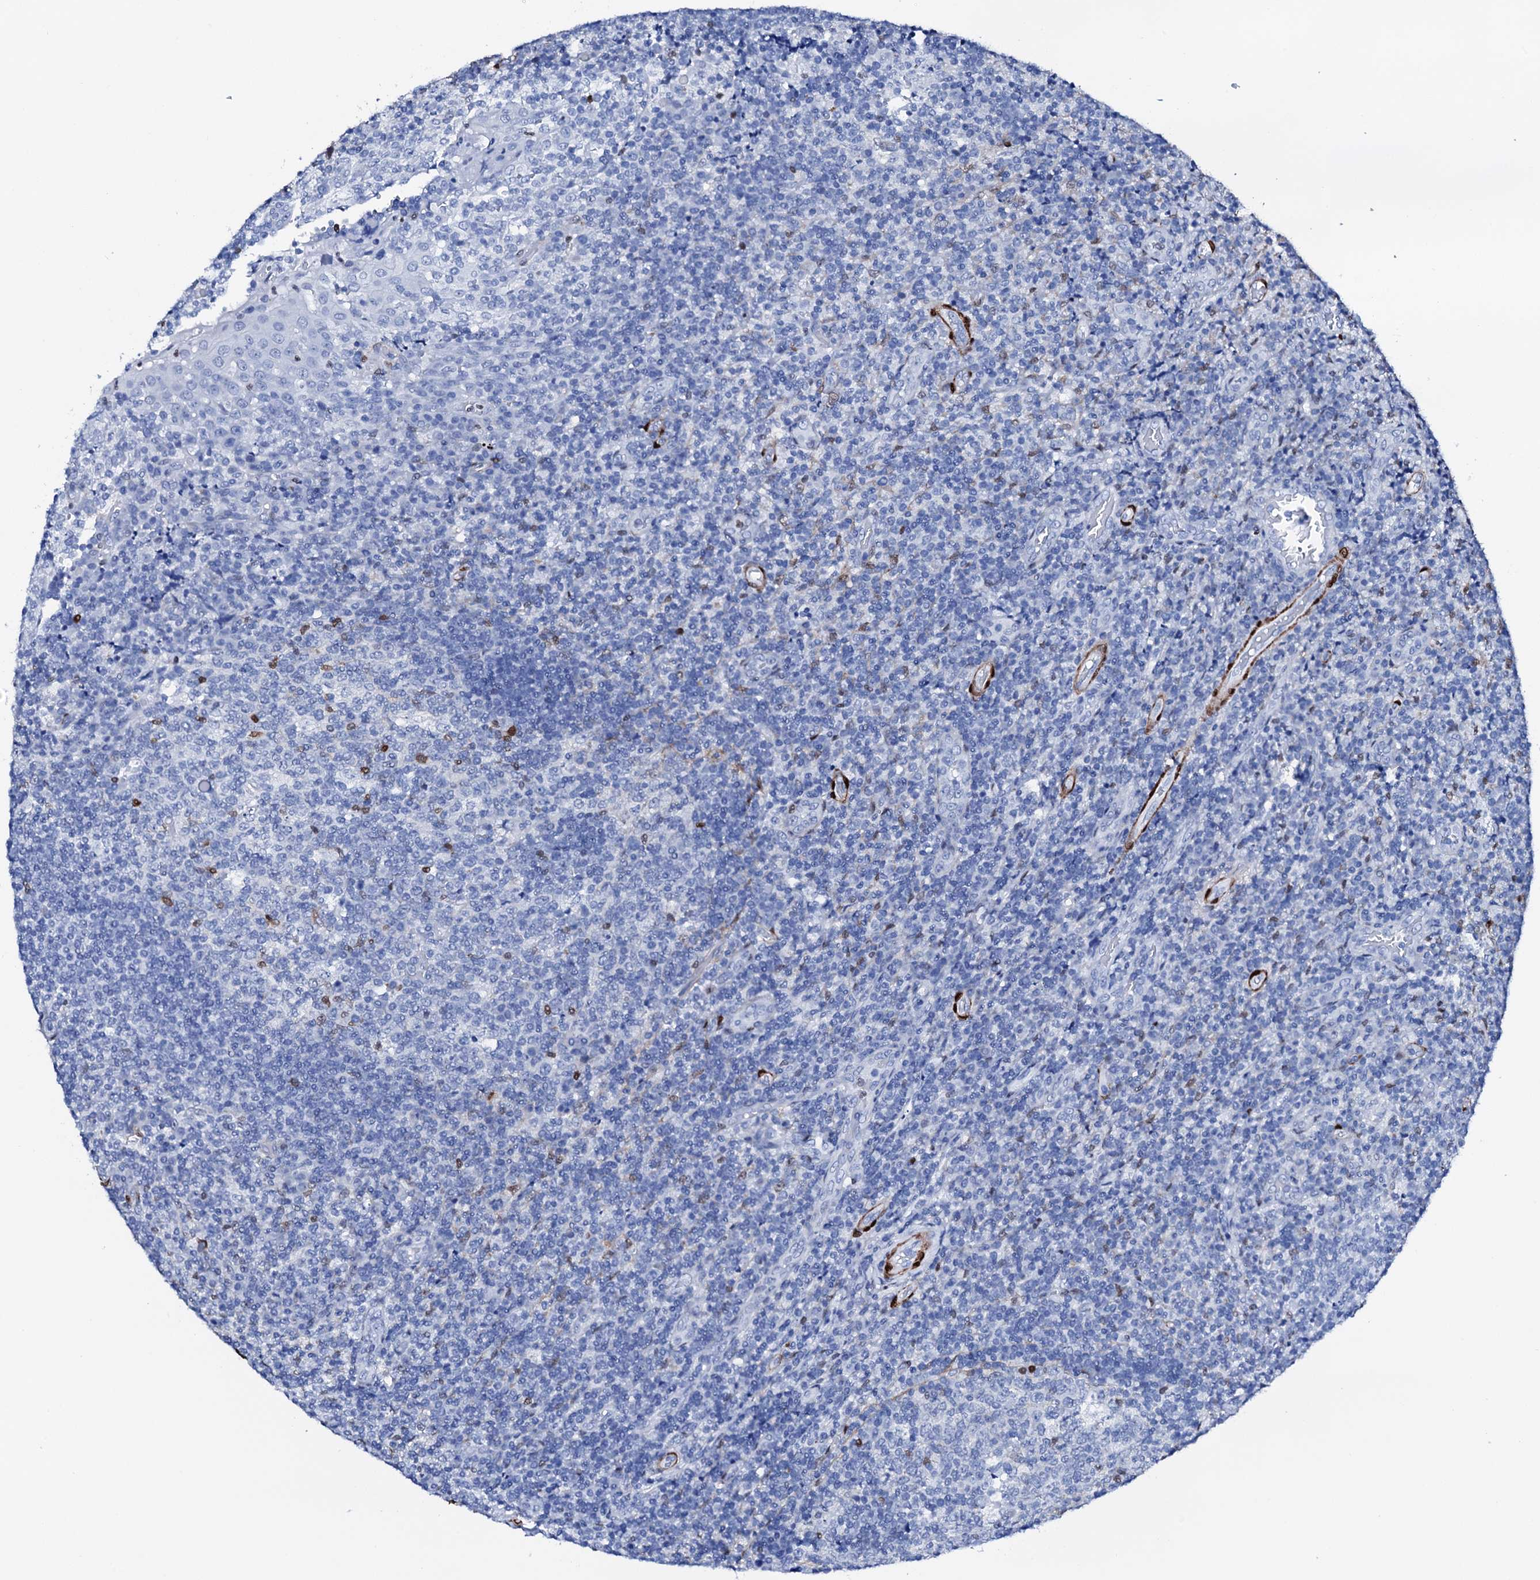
{"staining": {"intensity": "moderate", "quantity": "<25%", "location": "none"}, "tissue": "tonsil", "cell_type": "Germinal center cells", "image_type": "normal", "snomed": [{"axis": "morphology", "description": "Normal tissue, NOS"}, {"axis": "topography", "description": "Tonsil"}], "caption": "Approximately <25% of germinal center cells in unremarkable tonsil demonstrate moderate None protein staining as visualized by brown immunohistochemical staining.", "gene": "NRIP2", "patient": {"sex": "female", "age": 19}}